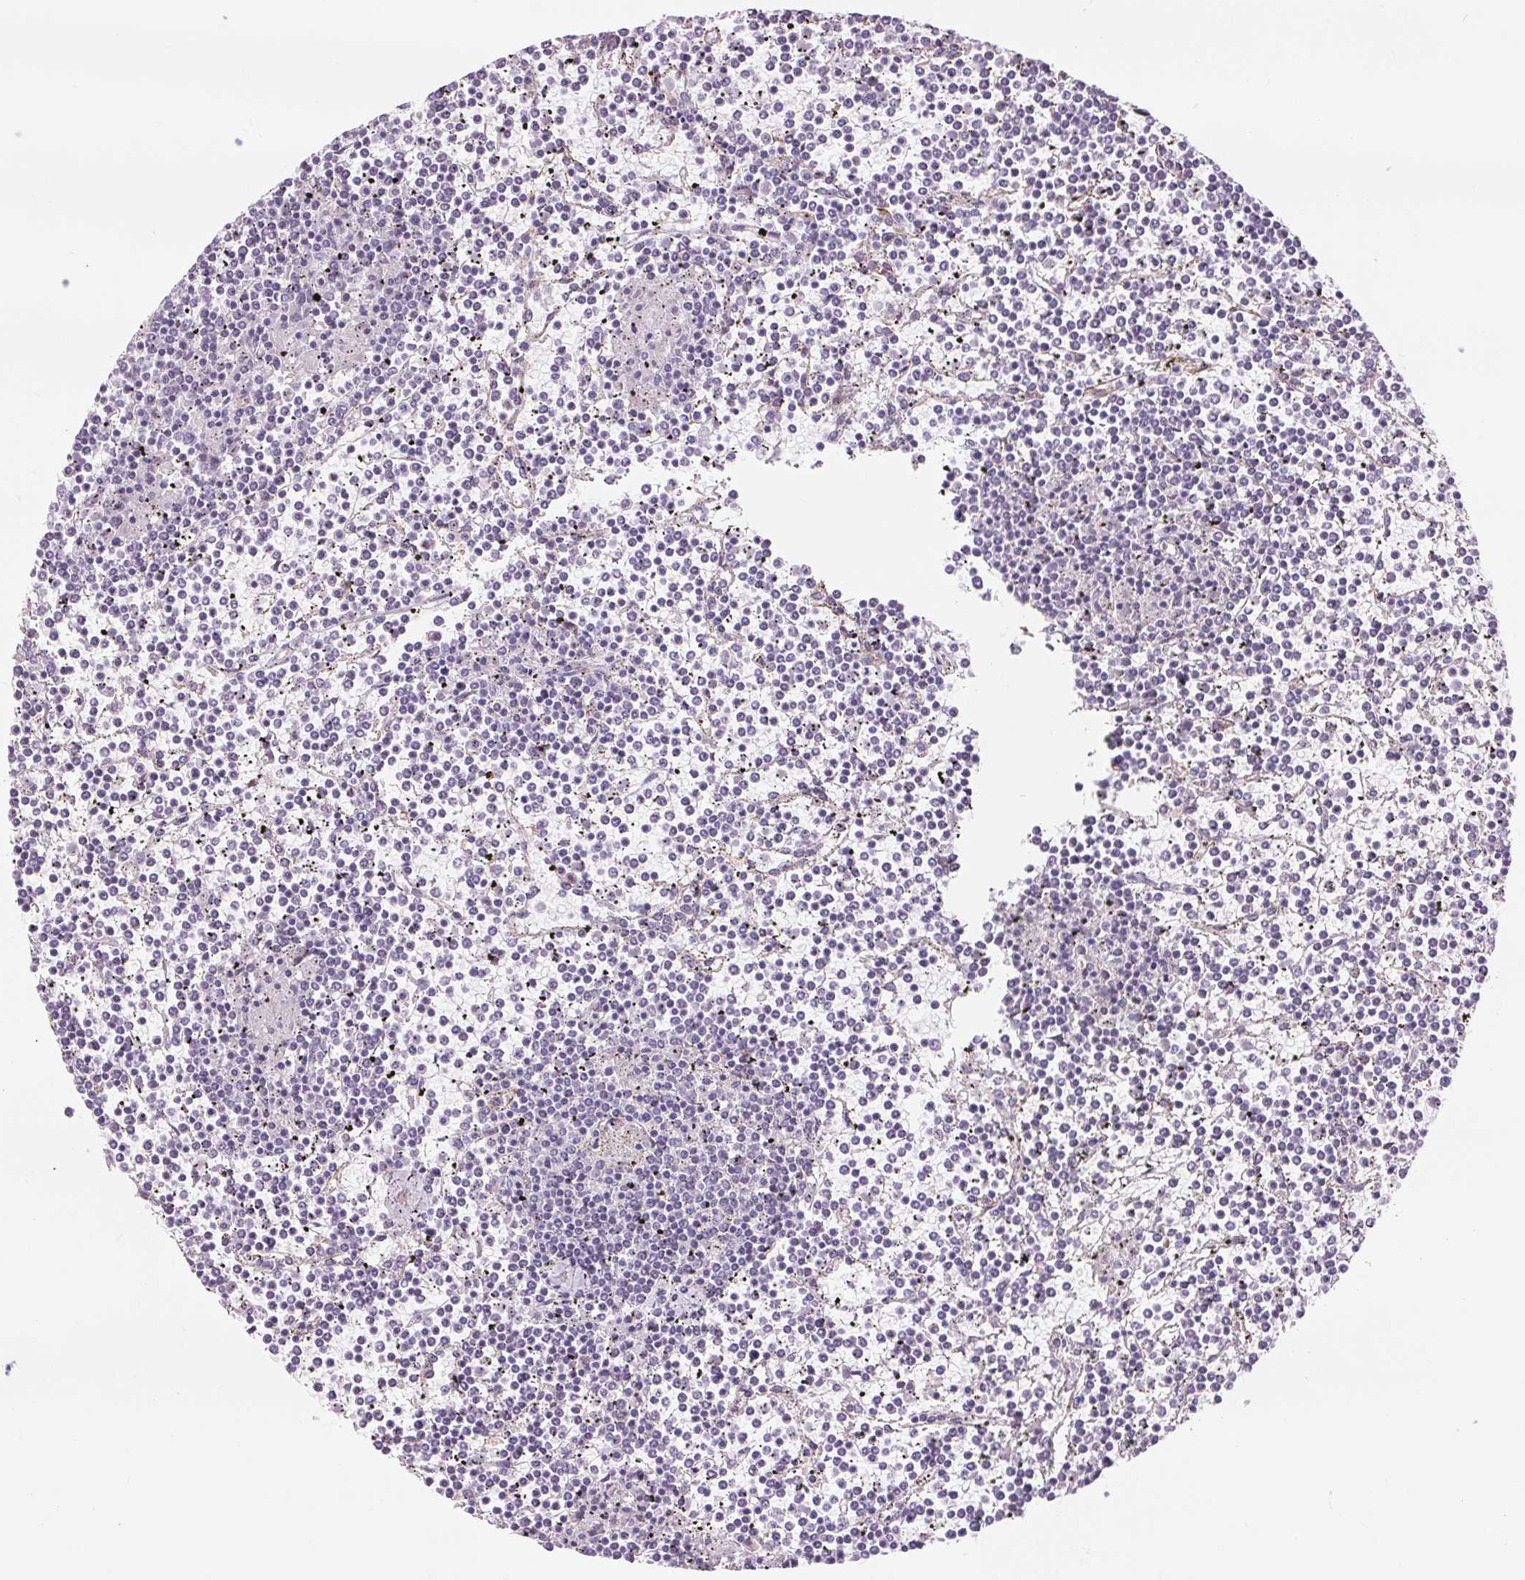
{"staining": {"intensity": "negative", "quantity": "none", "location": "none"}, "tissue": "lymphoma", "cell_type": "Tumor cells", "image_type": "cancer", "snomed": [{"axis": "morphology", "description": "Malignant lymphoma, non-Hodgkin's type, Low grade"}, {"axis": "topography", "description": "Spleen"}], "caption": "Immunohistochemical staining of human low-grade malignant lymphoma, non-Hodgkin's type shows no significant expression in tumor cells.", "gene": "DIXDC1", "patient": {"sex": "female", "age": 19}}